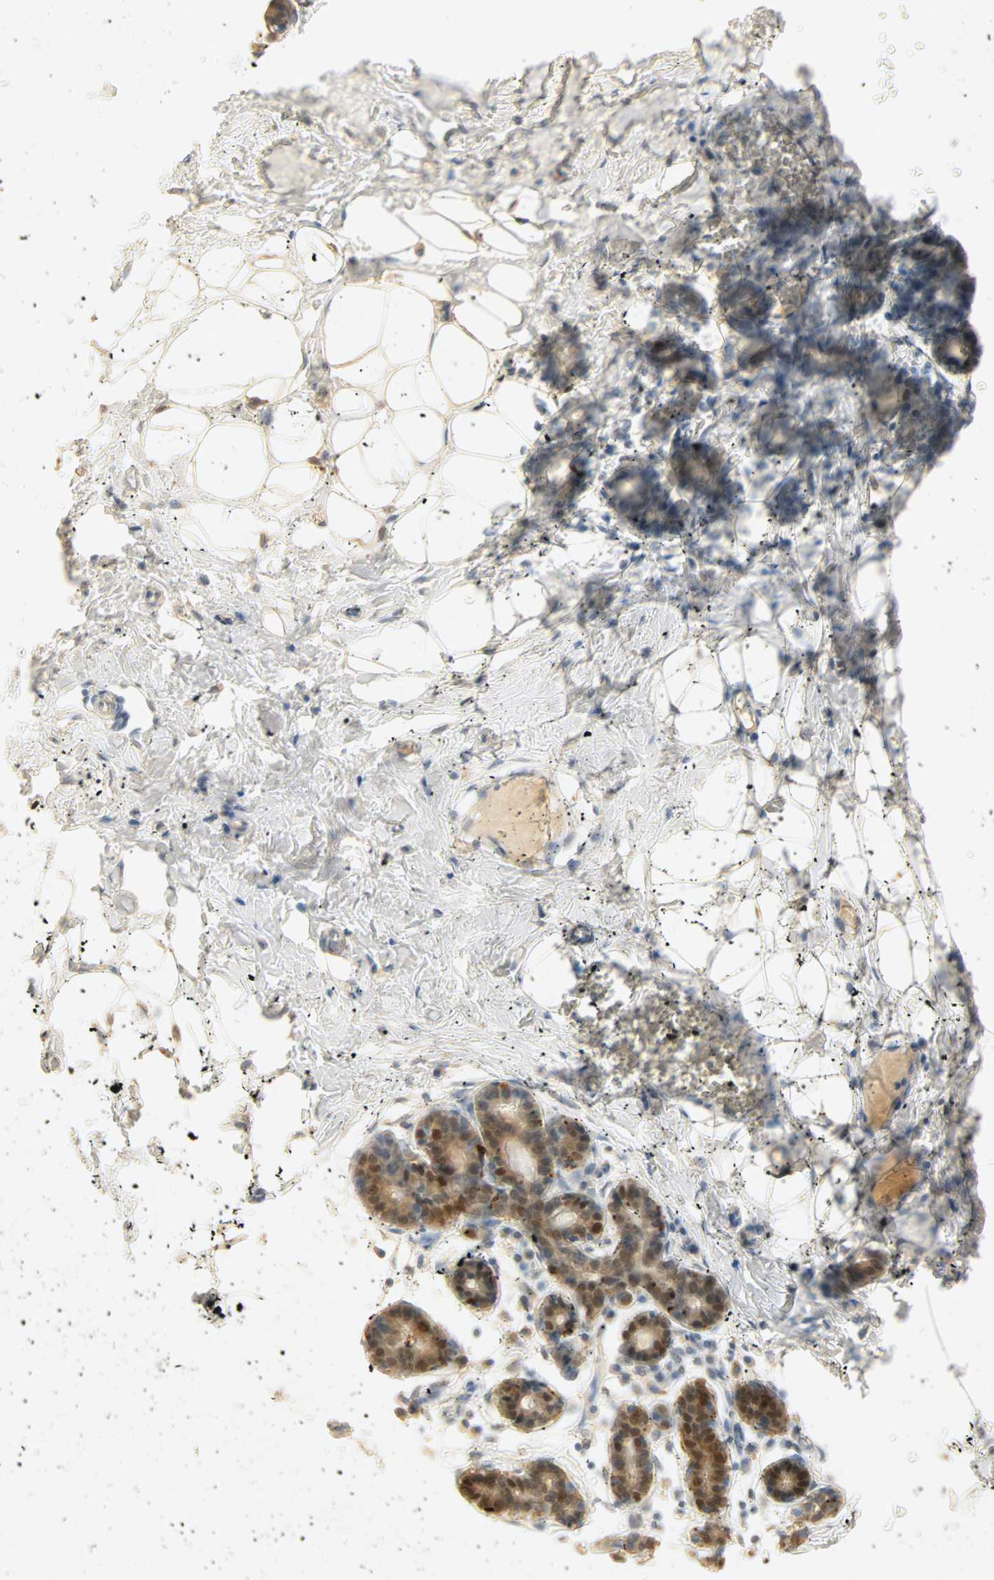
{"staining": {"intensity": "weak", "quantity": ">75%", "location": "cytoplasmic/membranous"}, "tissue": "breast", "cell_type": "Adipocytes", "image_type": "normal", "snomed": [{"axis": "morphology", "description": "Normal tissue, NOS"}, {"axis": "topography", "description": "Breast"}], "caption": "A micrograph of human breast stained for a protein demonstrates weak cytoplasmic/membranous brown staining in adipocytes.", "gene": "SELENBP1", "patient": {"sex": "female", "age": 27}}